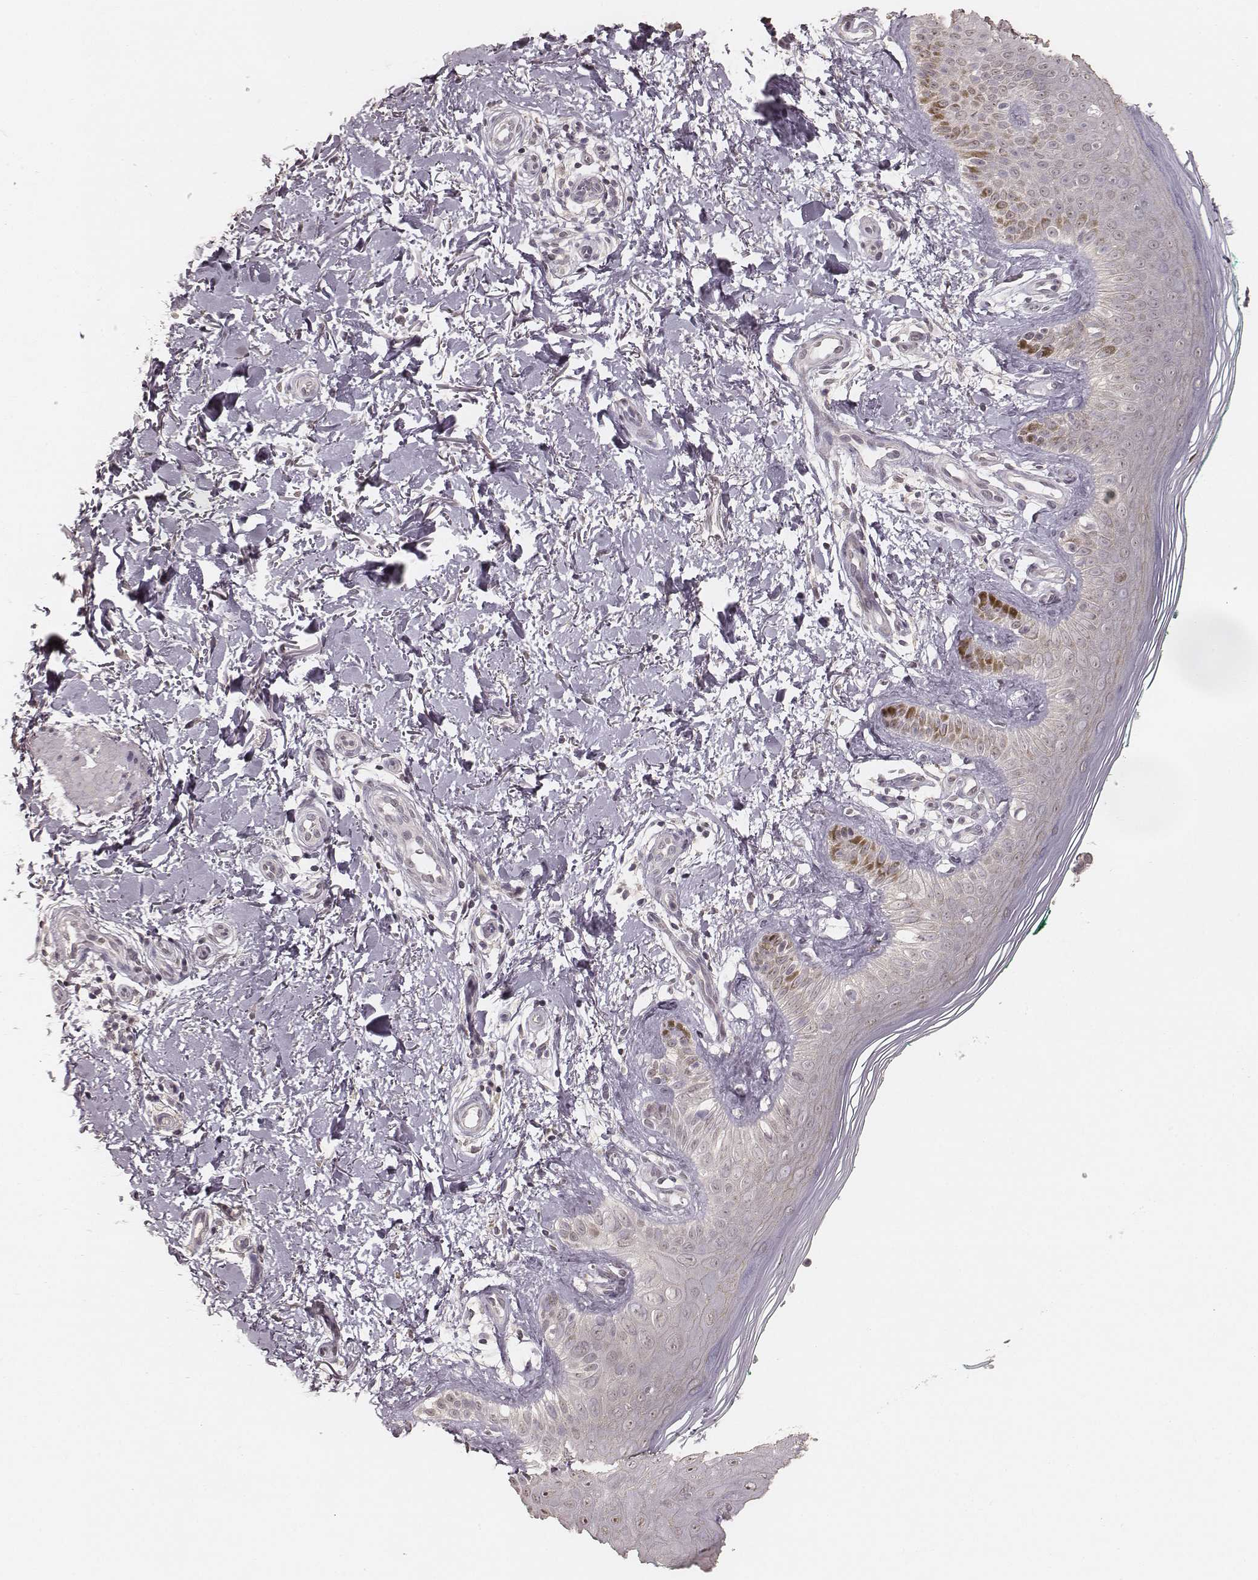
{"staining": {"intensity": "negative", "quantity": "none", "location": "none"}, "tissue": "skin", "cell_type": "Fibroblasts", "image_type": "normal", "snomed": [{"axis": "morphology", "description": "Normal tissue, NOS"}, {"axis": "morphology", "description": "Inflammation, NOS"}, {"axis": "morphology", "description": "Fibrosis, NOS"}, {"axis": "topography", "description": "Skin"}], "caption": "Immunohistochemistry photomicrograph of benign human skin stained for a protein (brown), which reveals no positivity in fibroblasts.", "gene": "LY6K", "patient": {"sex": "male", "age": 71}}